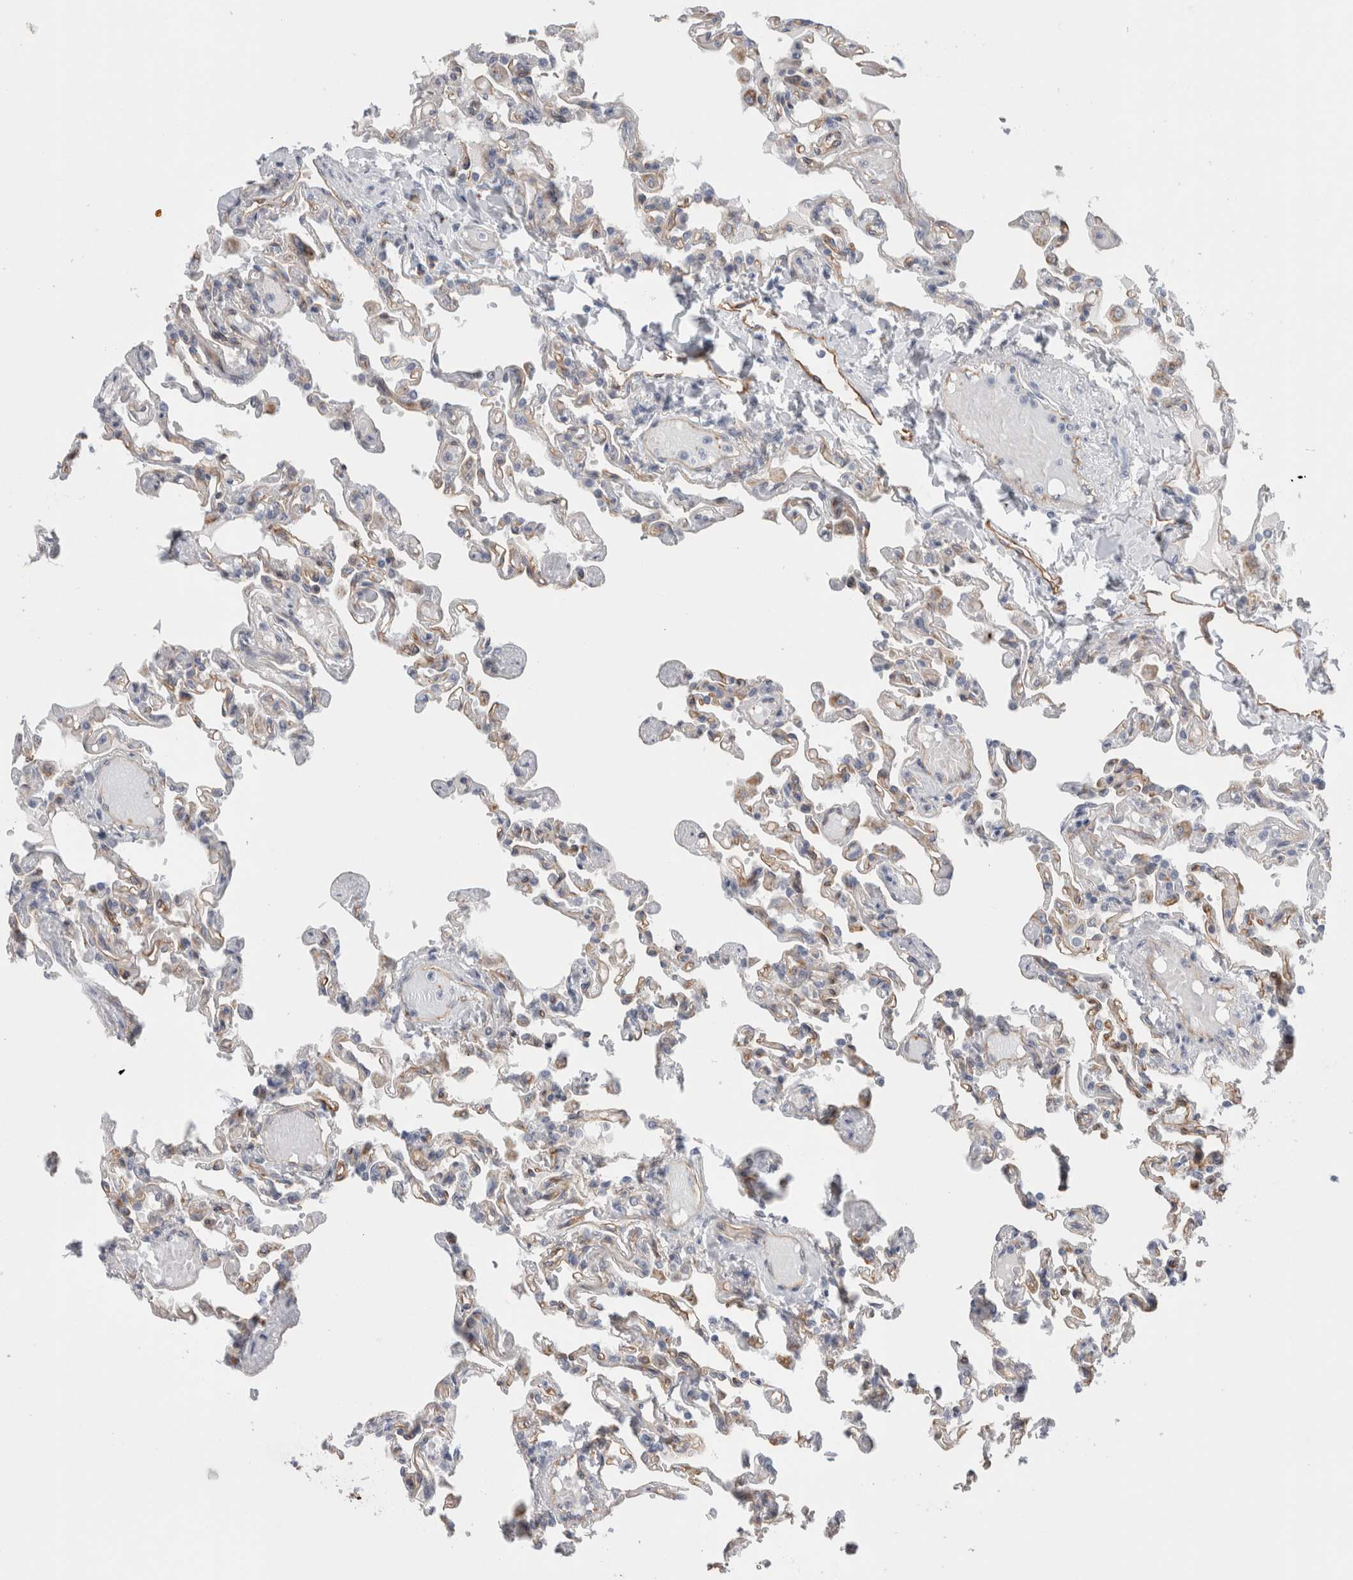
{"staining": {"intensity": "moderate", "quantity": "25%-75%", "location": "cytoplasmic/membranous"}, "tissue": "lung", "cell_type": "Alveolar cells", "image_type": "normal", "snomed": [{"axis": "morphology", "description": "Normal tissue, NOS"}, {"axis": "topography", "description": "Lung"}], "caption": "Human lung stained for a protein (brown) demonstrates moderate cytoplasmic/membranous positive expression in about 25%-75% of alveolar cells.", "gene": "ANKMY1", "patient": {"sex": "male", "age": 21}}